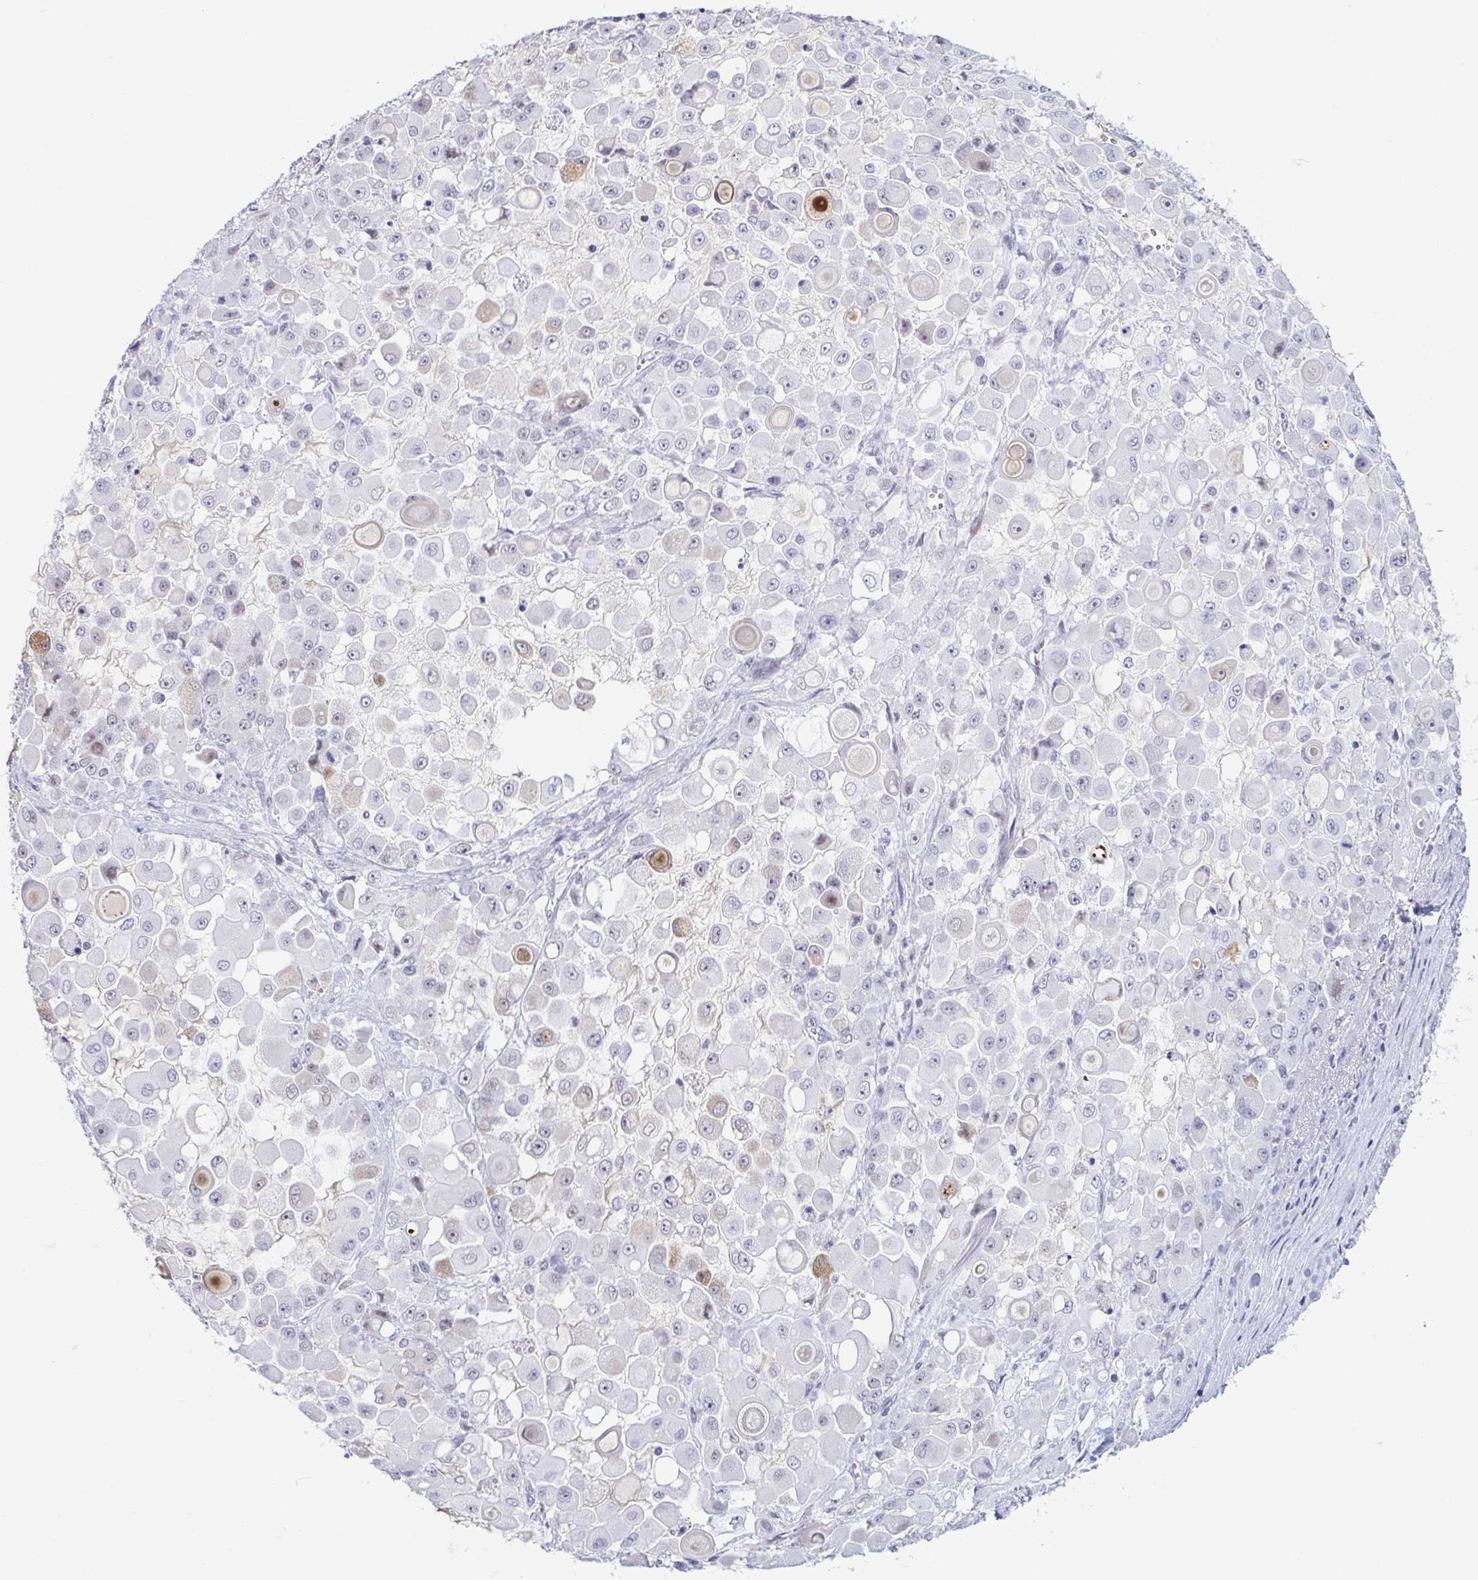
{"staining": {"intensity": "negative", "quantity": "none", "location": "none"}, "tissue": "stomach cancer", "cell_type": "Tumor cells", "image_type": "cancer", "snomed": [{"axis": "morphology", "description": "Adenocarcinoma, NOS"}, {"axis": "topography", "description": "Stomach"}], "caption": "An immunohistochemistry photomicrograph of stomach cancer (adenocarcinoma) is shown. There is no staining in tumor cells of stomach cancer (adenocarcinoma).", "gene": "MSMB", "patient": {"sex": "female", "age": 76}}